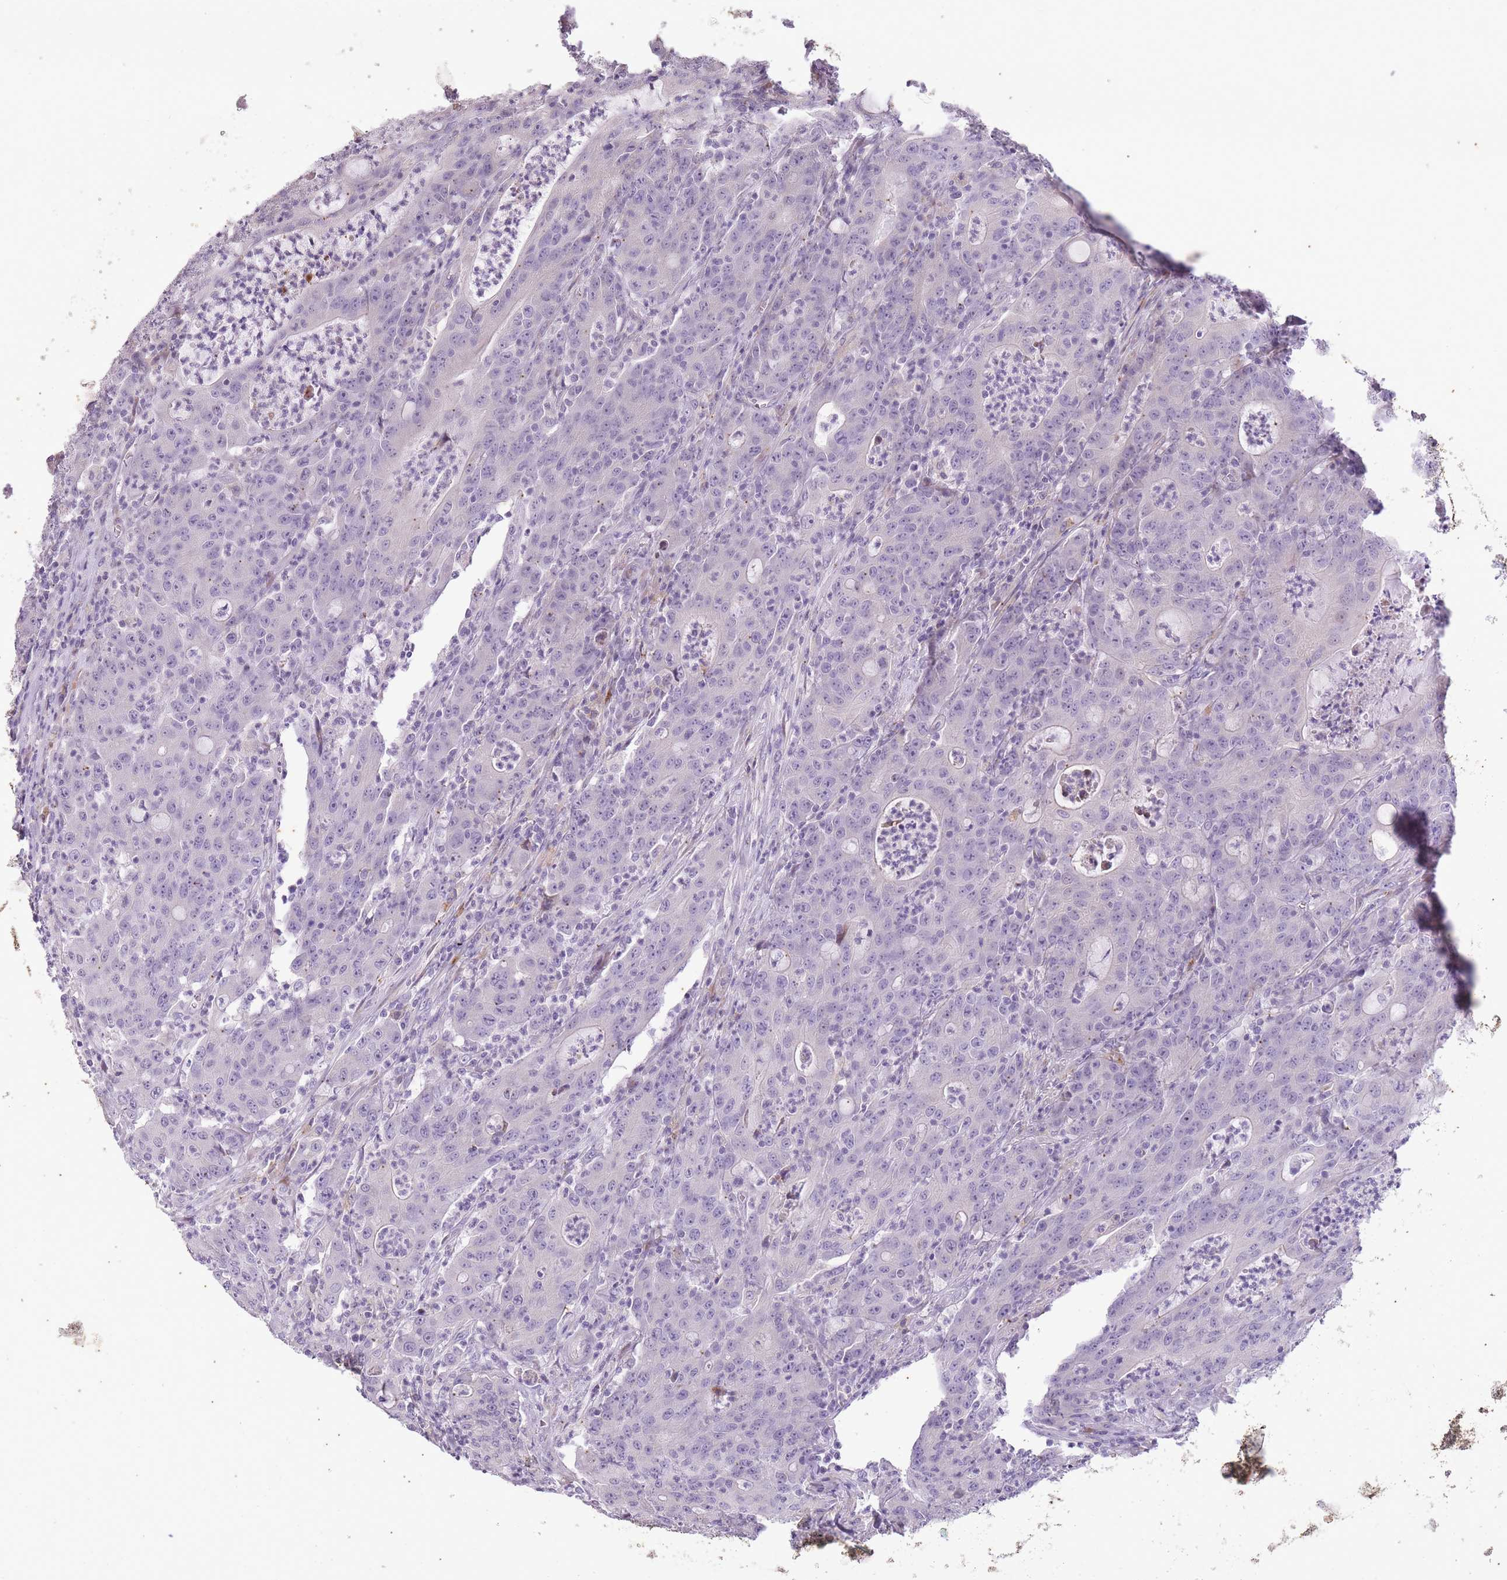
{"staining": {"intensity": "negative", "quantity": "none", "location": "none"}, "tissue": "colorectal cancer", "cell_type": "Tumor cells", "image_type": "cancer", "snomed": [{"axis": "morphology", "description": "Adenocarcinoma, NOS"}, {"axis": "topography", "description": "Colon"}], "caption": "Histopathology image shows no significant protein expression in tumor cells of adenocarcinoma (colorectal).", "gene": "CNTNAP3", "patient": {"sex": "male", "age": 83}}